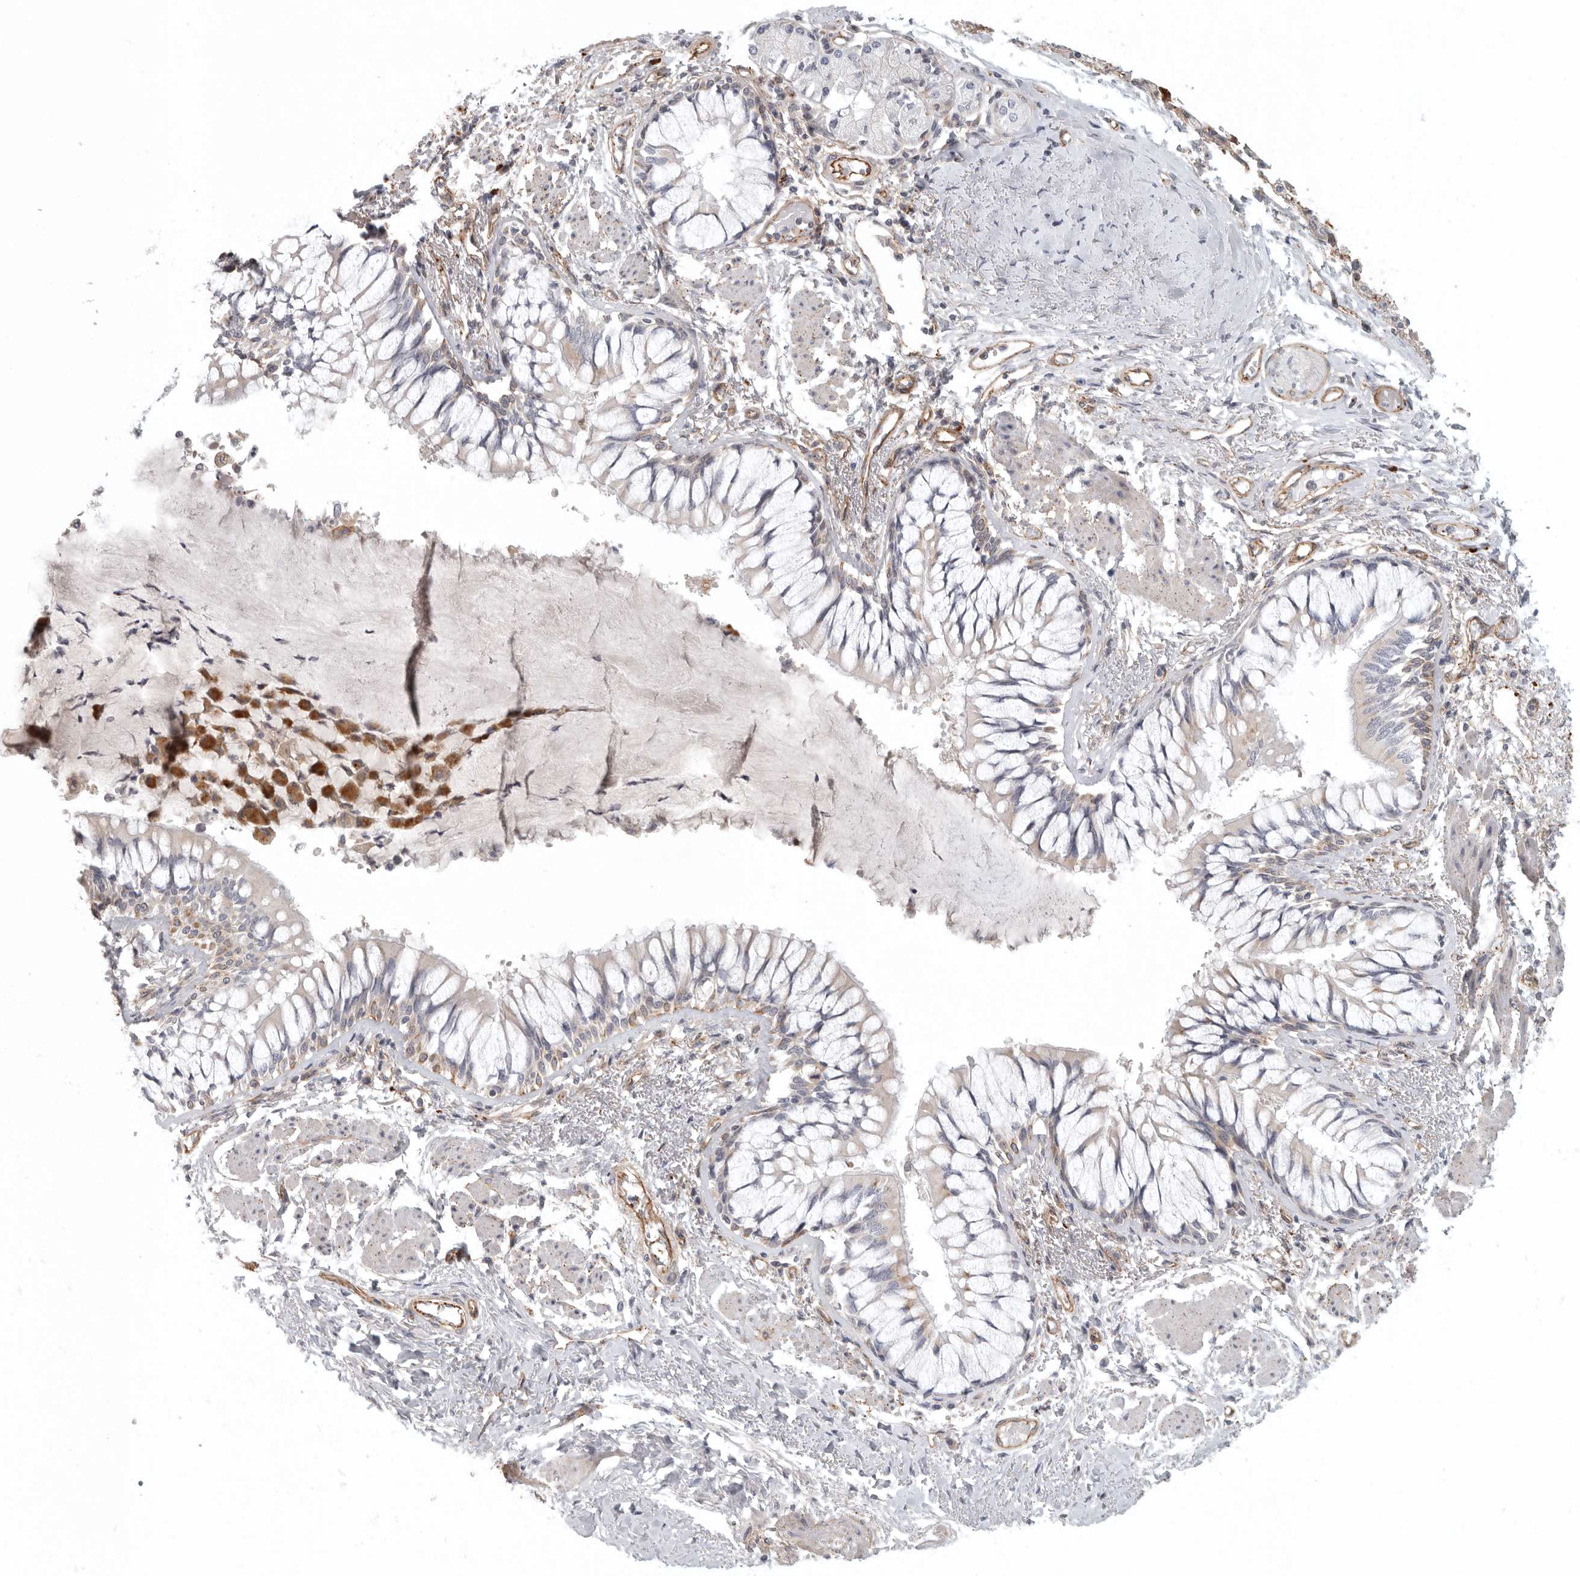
{"staining": {"intensity": "moderate", "quantity": "<25%", "location": "cytoplasmic/membranous"}, "tissue": "bronchus", "cell_type": "Respiratory epithelial cells", "image_type": "normal", "snomed": [{"axis": "morphology", "description": "Normal tissue, NOS"}, {"axis": "topography", "description": "Cartilage tissue"}, {"axis": "topography", "description": "Bronchus"}, {"axis": "topography", "description": "Lung"}], "caption": "The histopathology image reveals immunohistochemical staining of normal bronchus. There is moderate cytoplasmic/membranous staining is present in about <25% of respiratory epithelial cells.", "gene": "LONRF1", "patient": {"sex": "male", "age": 64}}